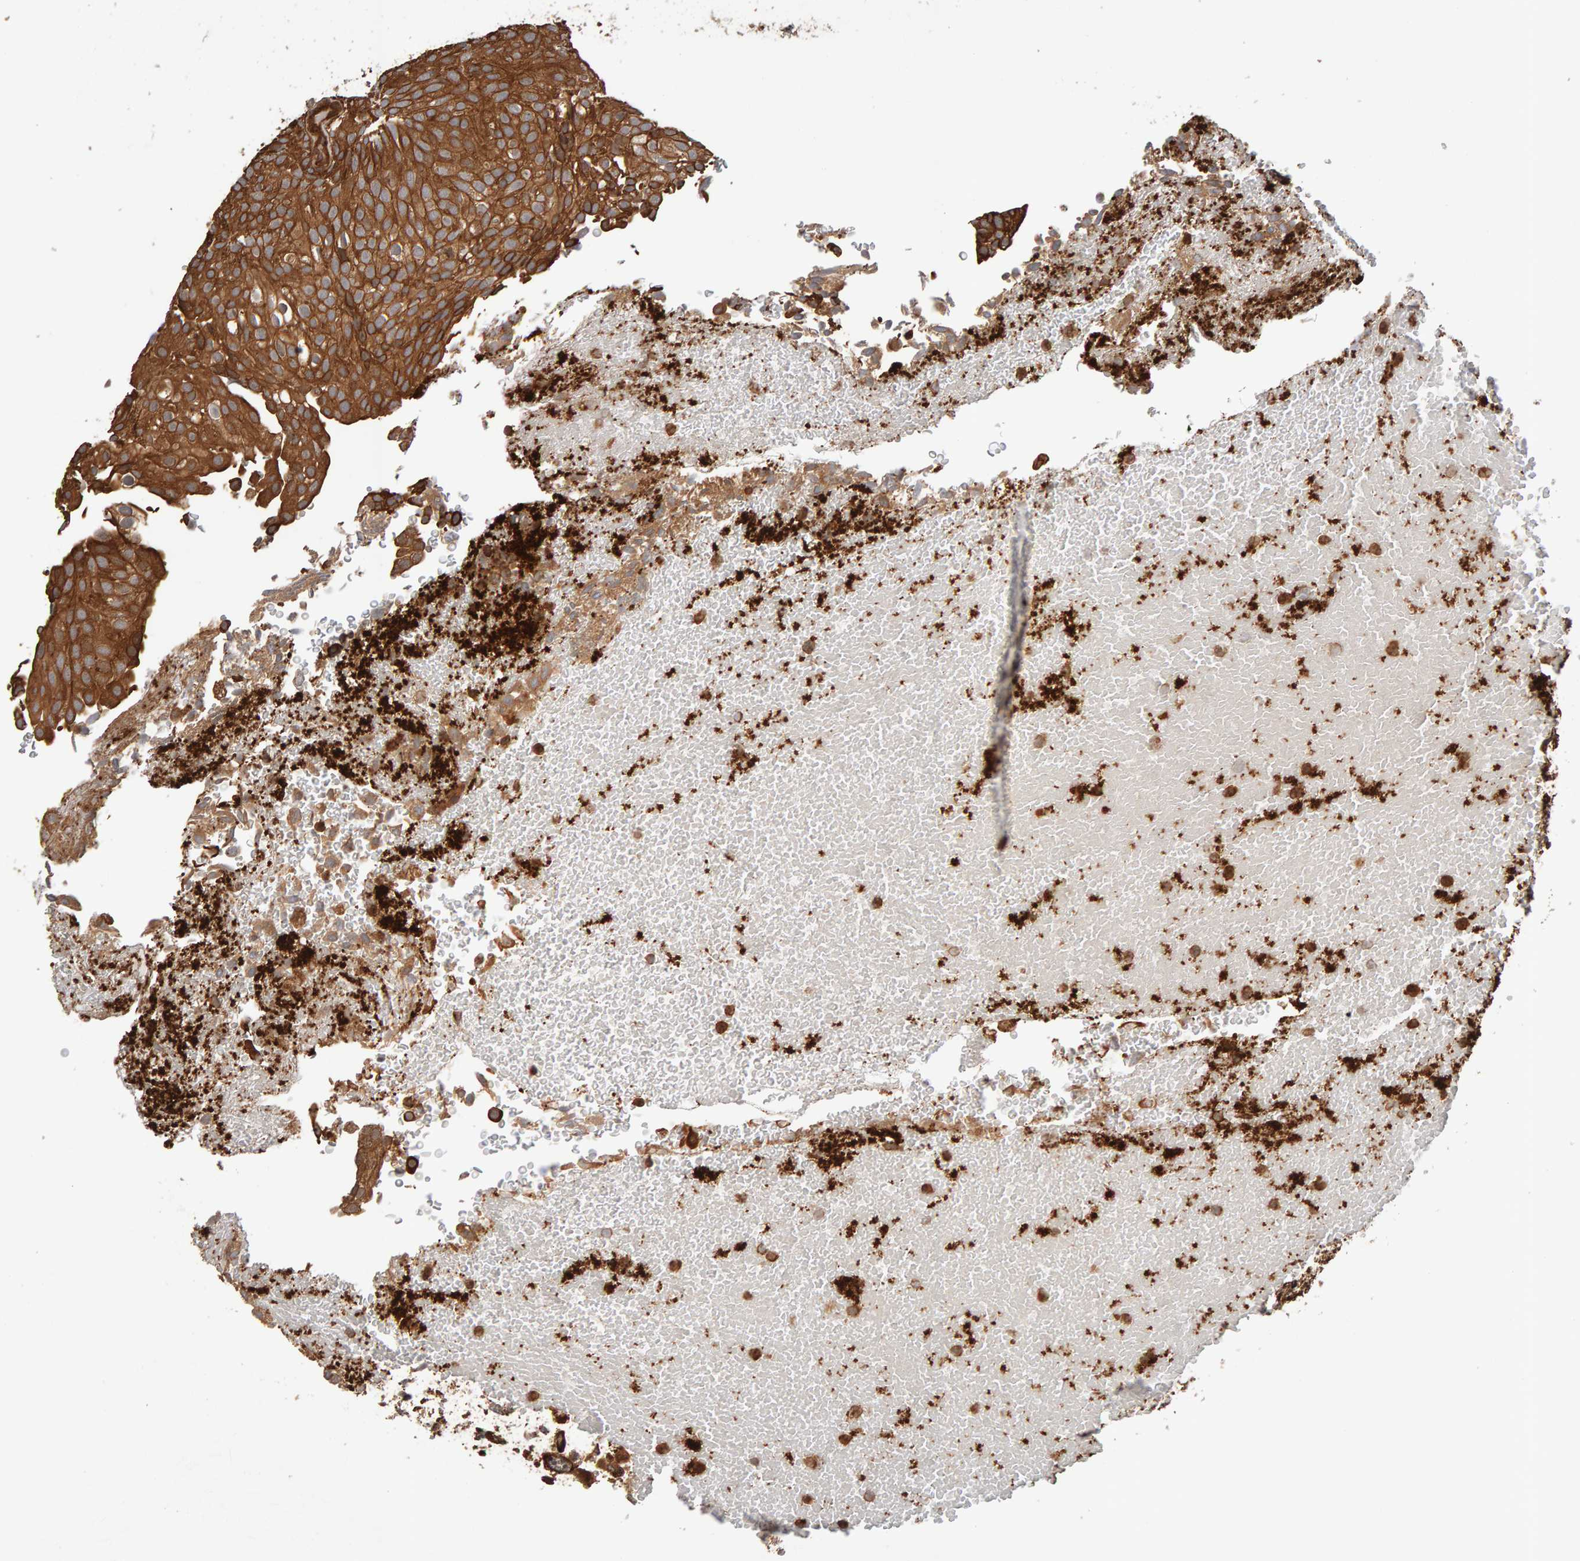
{"staining": {"intensity": "strong", "quantity": ">75%", "location": "cytoplasmic/membranous"}, "tissue": "urothelial cancer", "cell_type": "Tumor cells", "image_type": "cancer", "snomed": [{"axis": "morphology", "description": "Urothelial carcinoma, Low grade"}, {"axis": "topography", "description": "Urinary bladder"}], "caption": "Urothelial cancer stained for a protein demonstrates strong cytoplasmic/membranous positivity in tumor cells.", "gene": "SYNRG", "patient": {"sex": "male", "age": 78}}